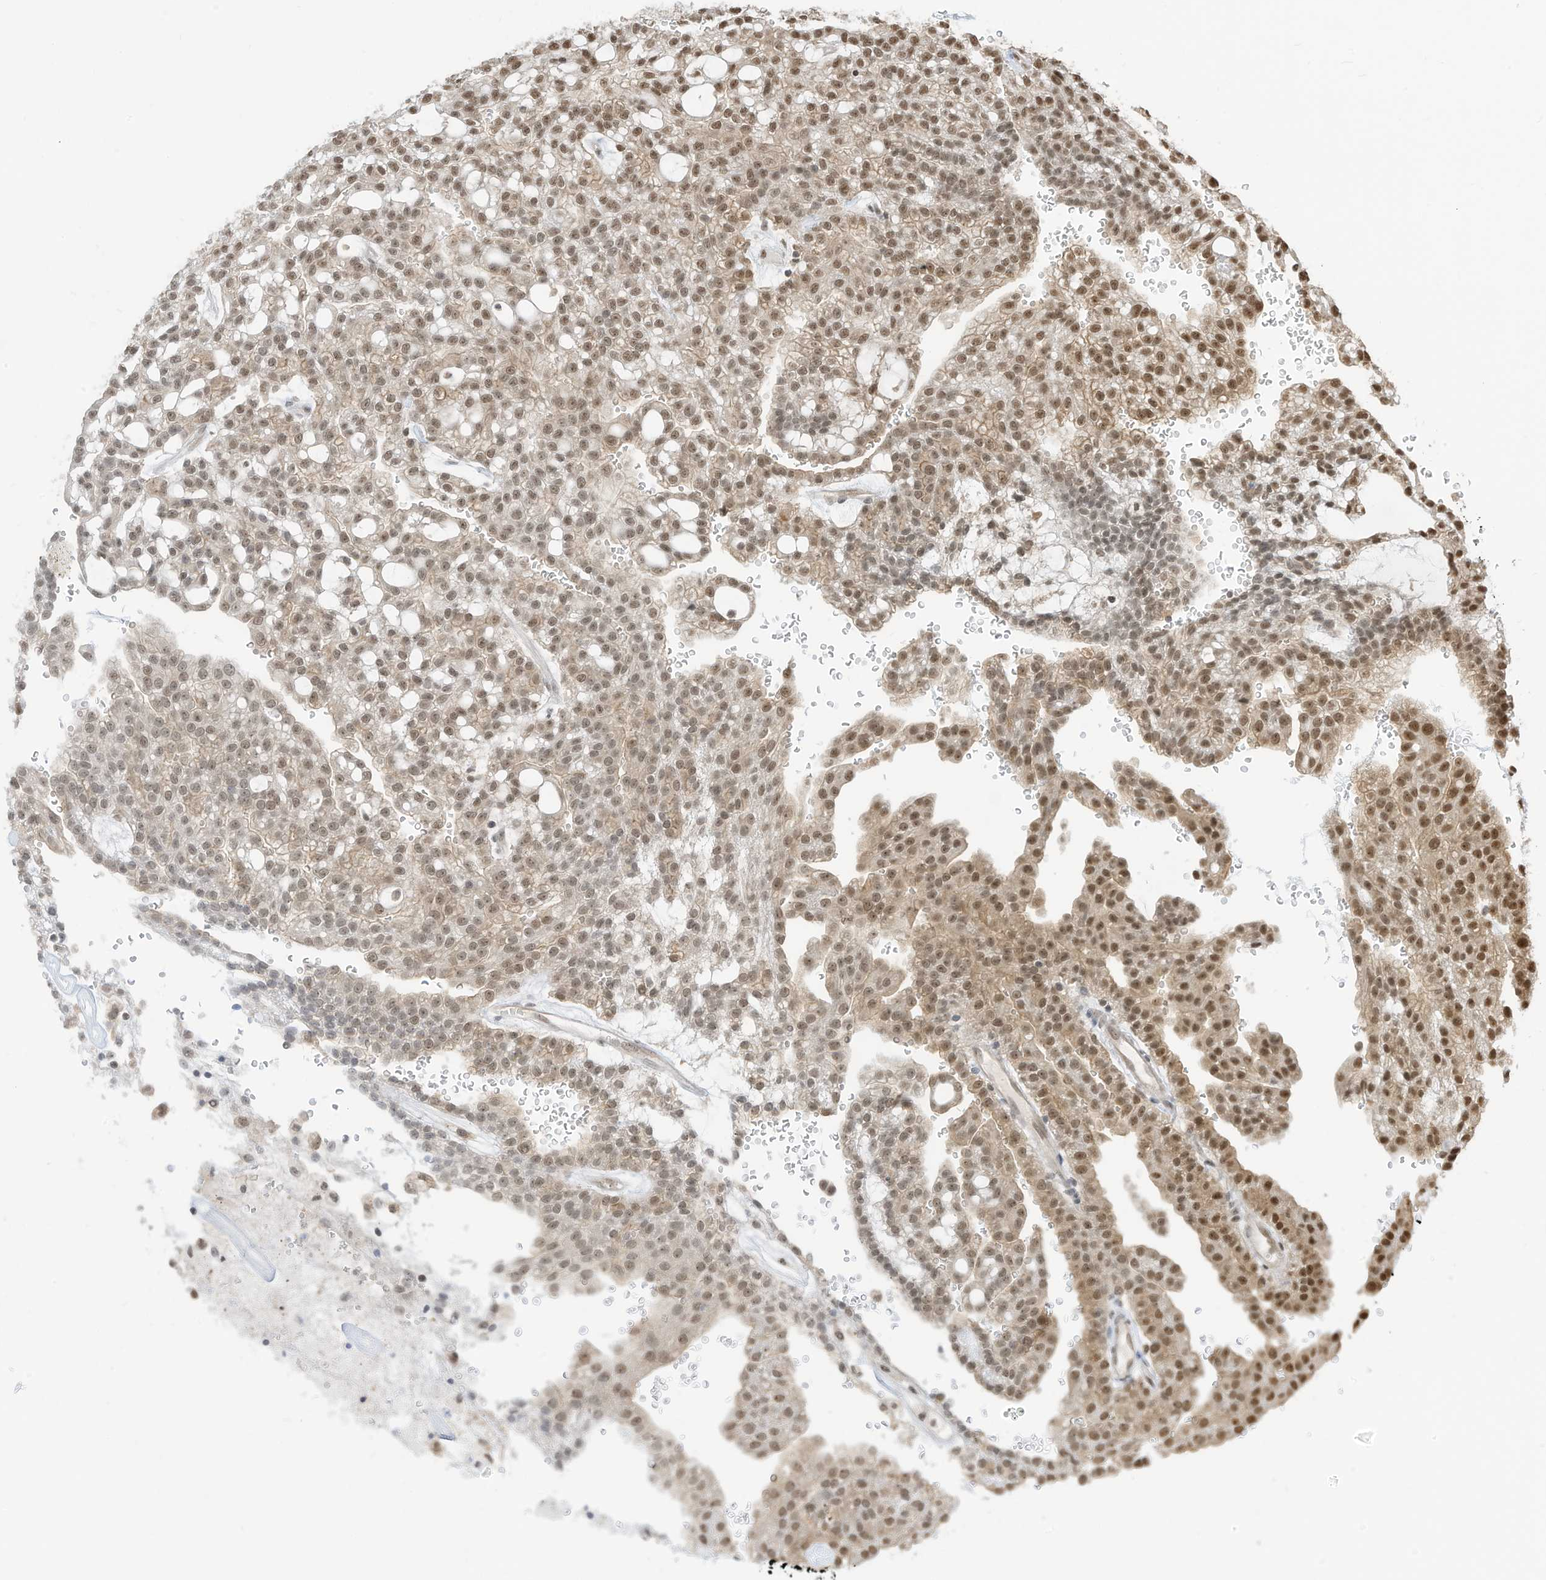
{"staining": {"intensity": "moderate", "quantity": ">75%", "location": "nuclear"}, "tissue": "renal cancer", "cell_type": "Tumor cells", "image_type": "cancer", "snomed": [{"axis": "morphology", "description": "Adenocarcinoma, NOS"}, {"axis": "topography", "description": "Kidney"}], "caption": "Tumor cells exhibit medium levels of moderate nuclear expression in approximately >75% of cells in adenocarcinoma (renal).", "gene": "ZNF195", "patient": {"sex": "male", "age": 63}}